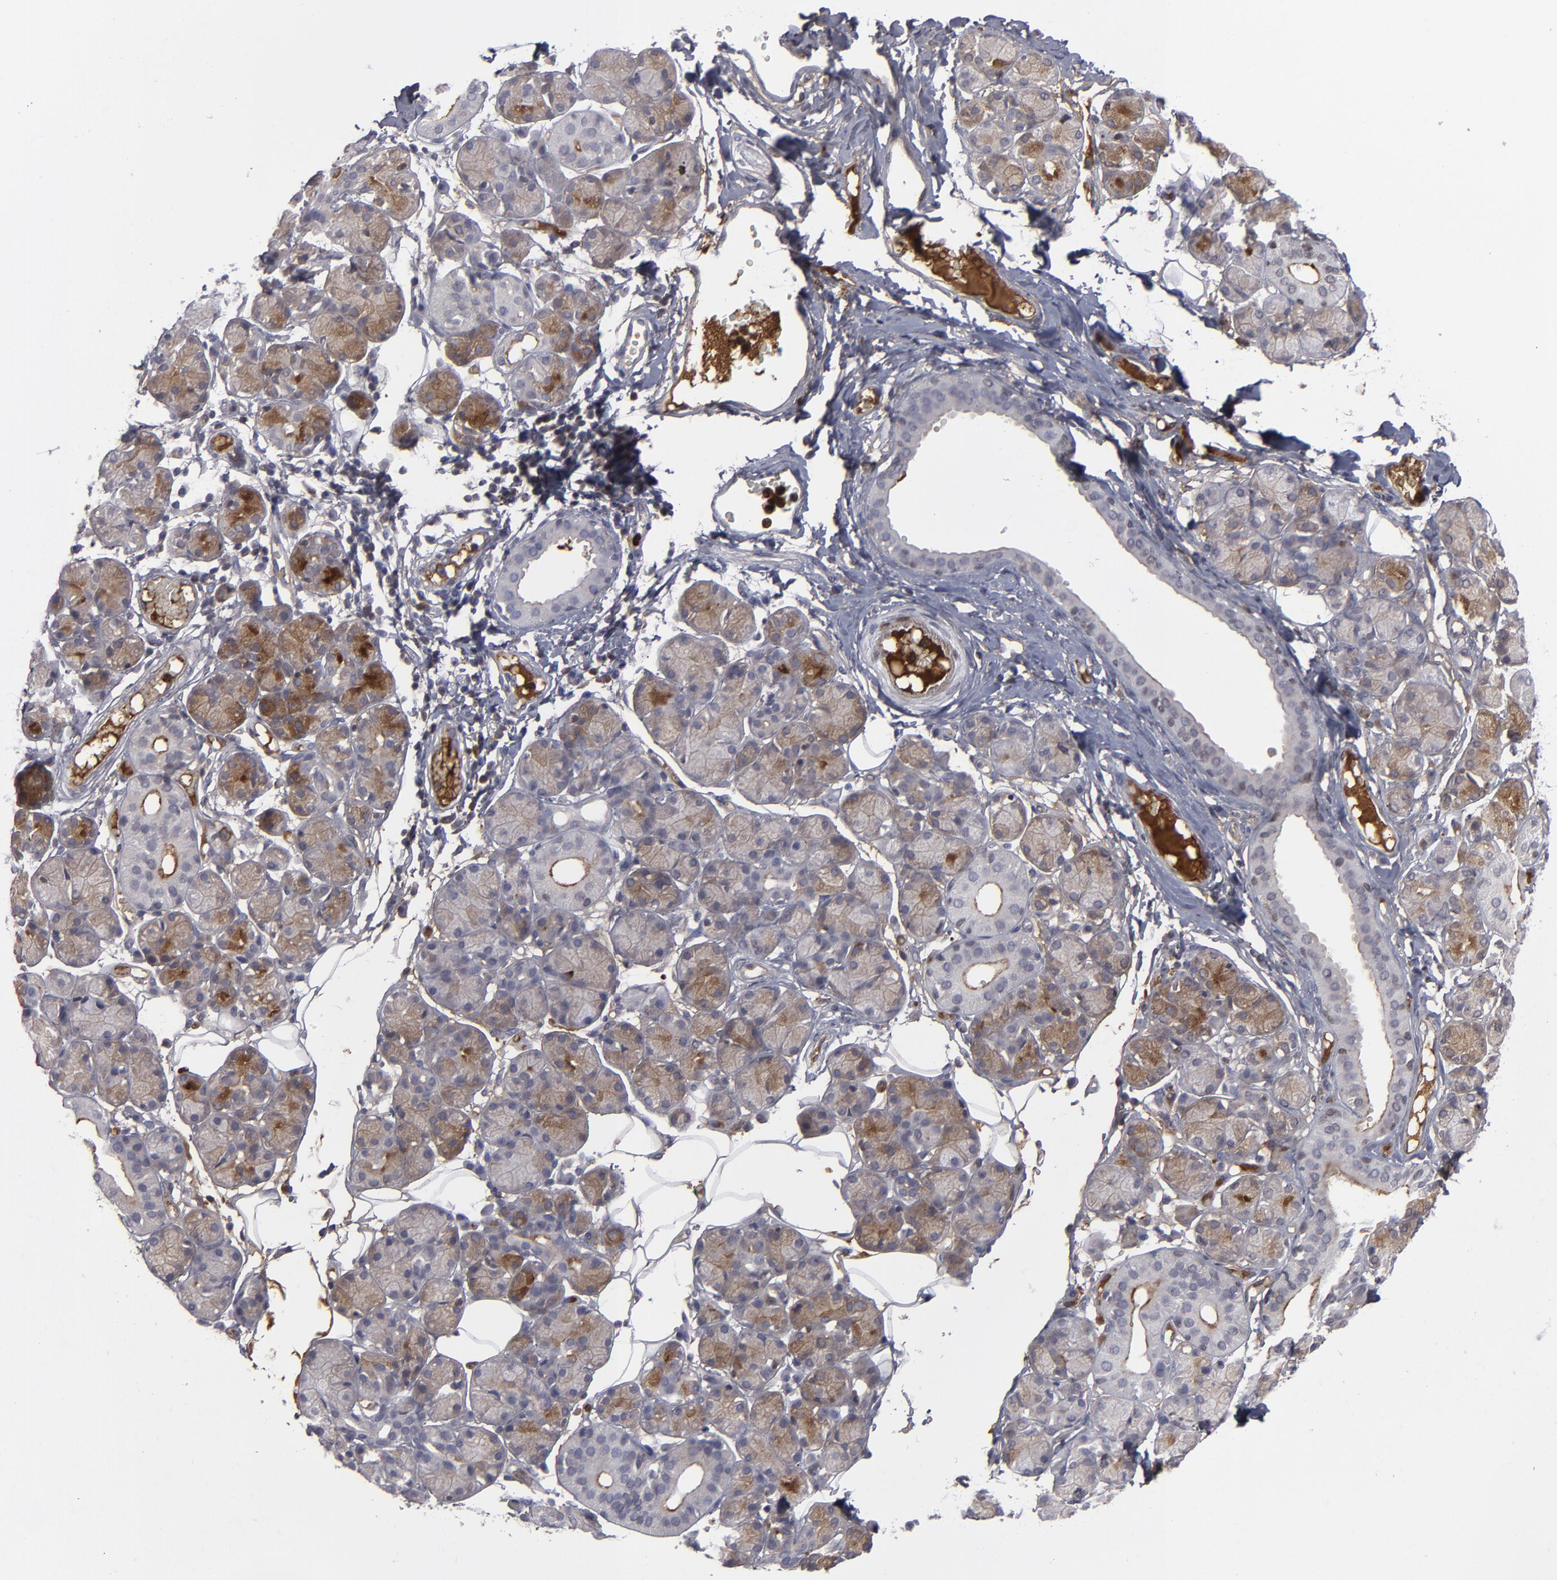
{"staining": {"intensity": "weak", "quantity": "<25%", "location": "cytoplasmic/membranous"}, "tissue": "salivary gland", "cell_type": "Glandular cells", "image_type": "normal", "snomed": [{"axis": "morphology", "description": "Normal tissue, NOS"}, {"axis": "topography", "description": "Salivary gland"}], "caption": "A high-resolution image shows immunohistochemistry (IHC) staining of unremarkable salivary gland, which reveals no significant positivity in glandular cells.", "gene": "LRG1", "patient": {"sex": "male", "age": 54}}